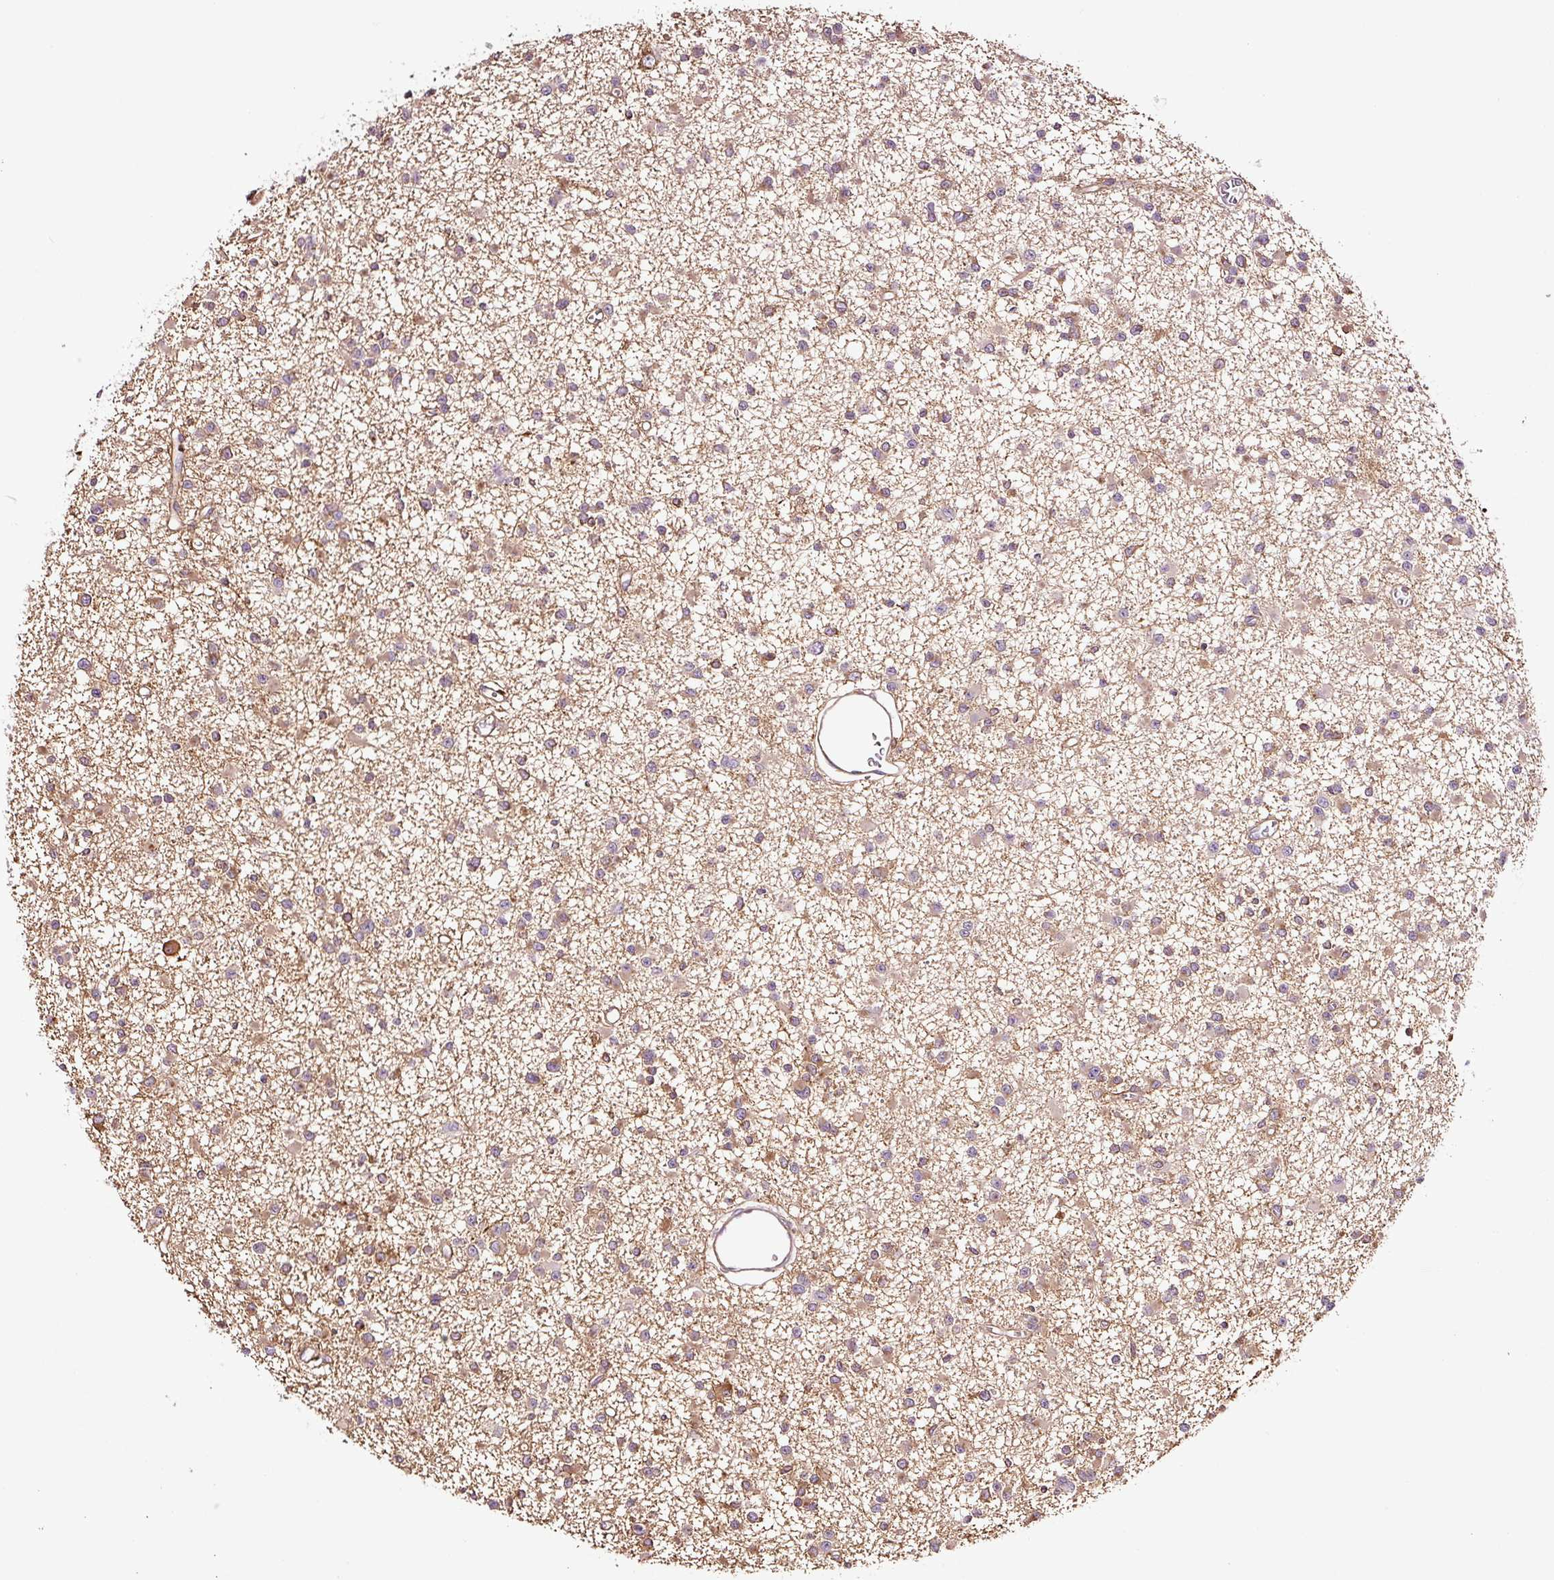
{"staining": {"intensity": "moderate", "quantity": "<25%", "location": "cytoplasmic/membranous"}, "tissue": "glioma", "cell_type": "Tumor cells", "image_type": "cancer", "snomed": [{"axis": "morphology", "description": "Glioma, malignant, Low grade"}, {"axis": "topography", "description": "Brain"}], "caption": "Approximately <25% of tumor cells in malignant low-grade glioma reveal moderate cytoplasmic/membranous protein expression as visualized by brown immunohistochemical staining.", "gene": "METAP1", "patient": {"sex": "female", "age": 22}}